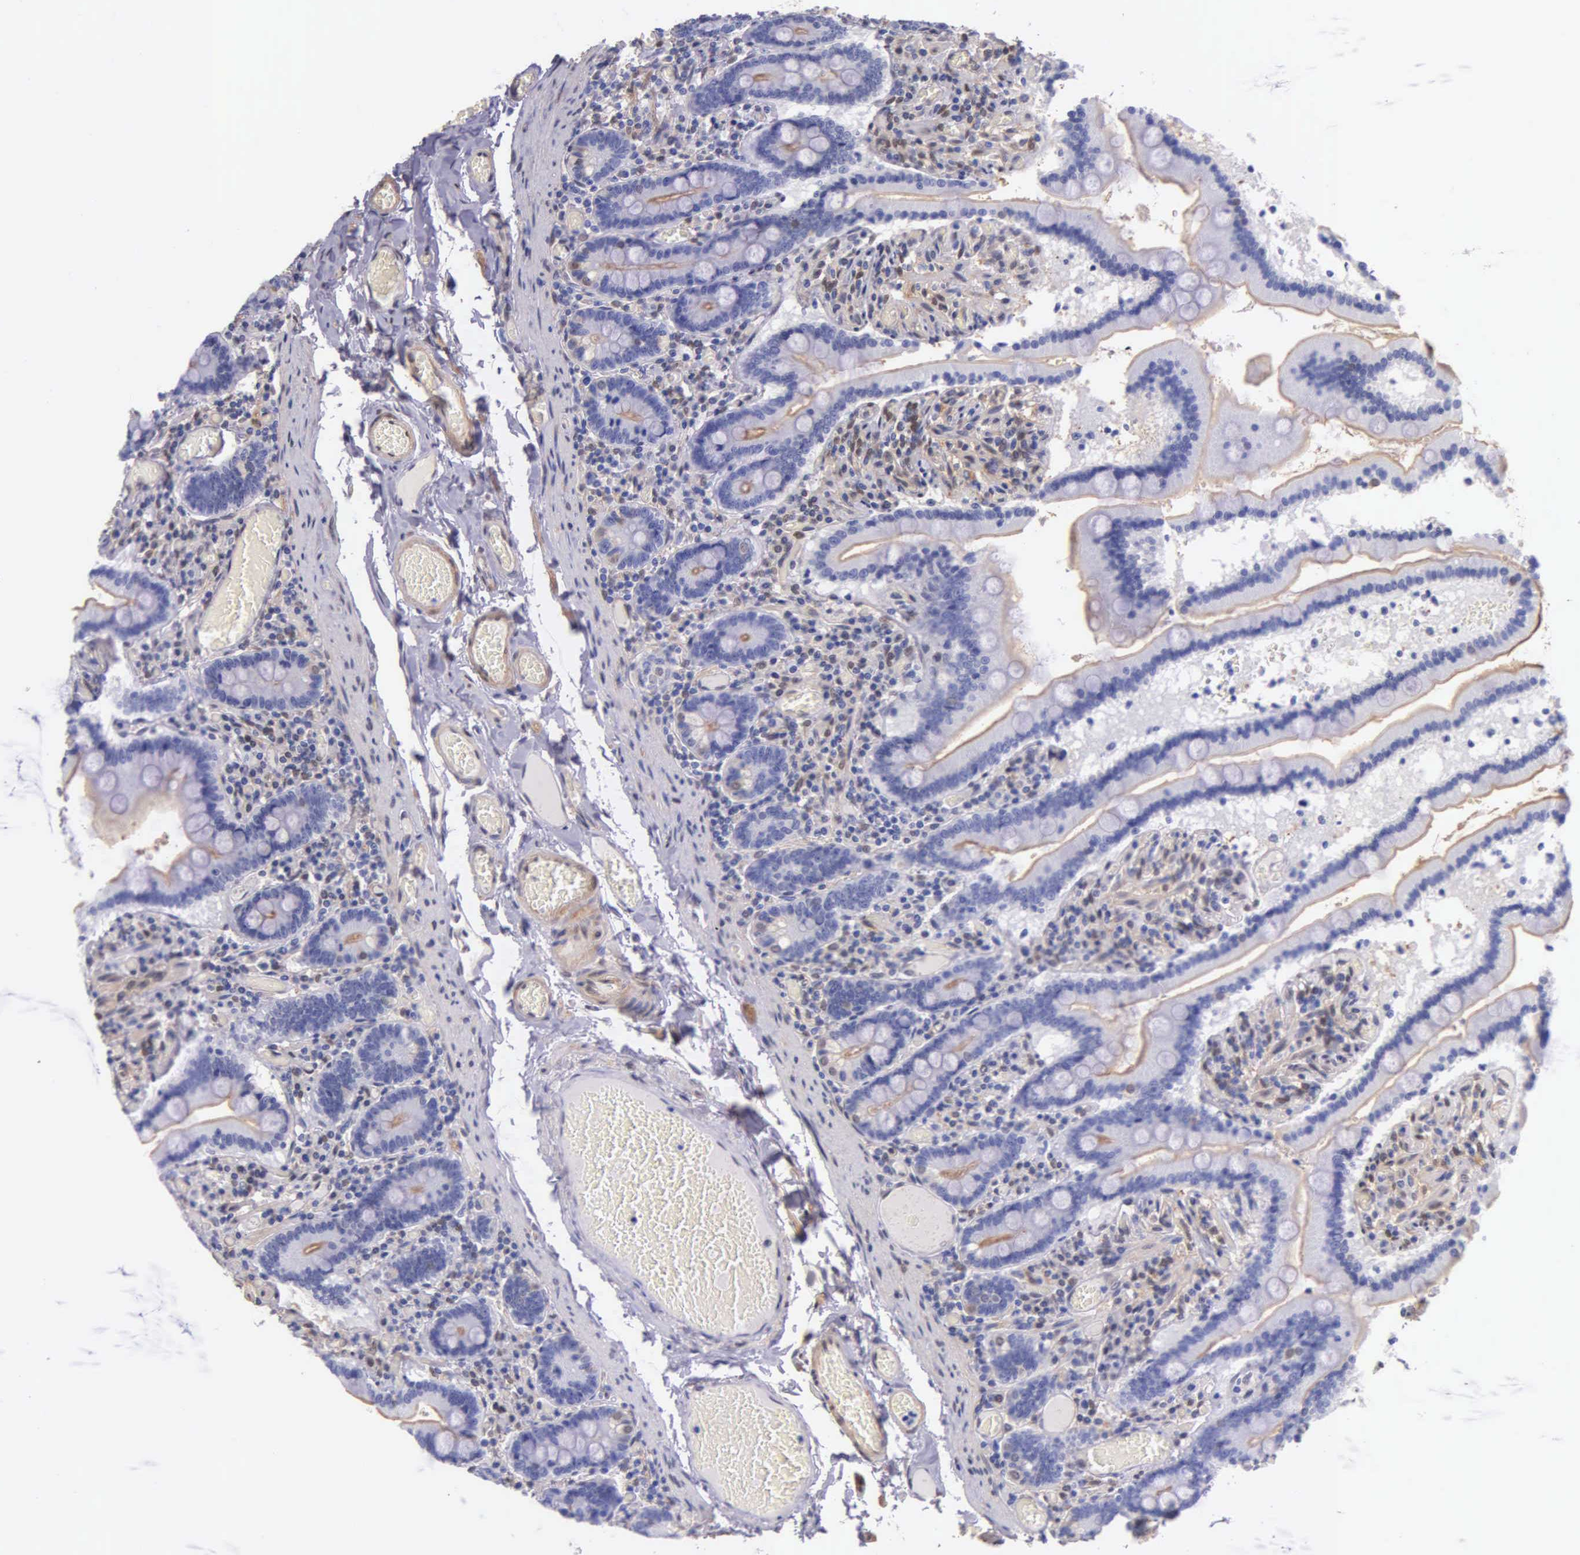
{"staining": {"intensity": "weak", "quantity": "25%-75%", "location": "cytoplasmic/membranous"}, "tissue": "small intestine", "cell_type": "Glandular cells", "image_type": "normal", "snomed": [{"axis": "morphology", "description": "Normal tissue, NOS"}, {"axis": "topography", "description": "Small intestine"}], "caption": "This image reveals normal small intestine stained with IHC to label a protein in brown. The cytoplasmic/membranous of glandular cells show weak positivity for the protein. Nuclei are counter-stained blue.", "gene": "GSTT2B", "patient": {"sex": "male", "age": 59}}